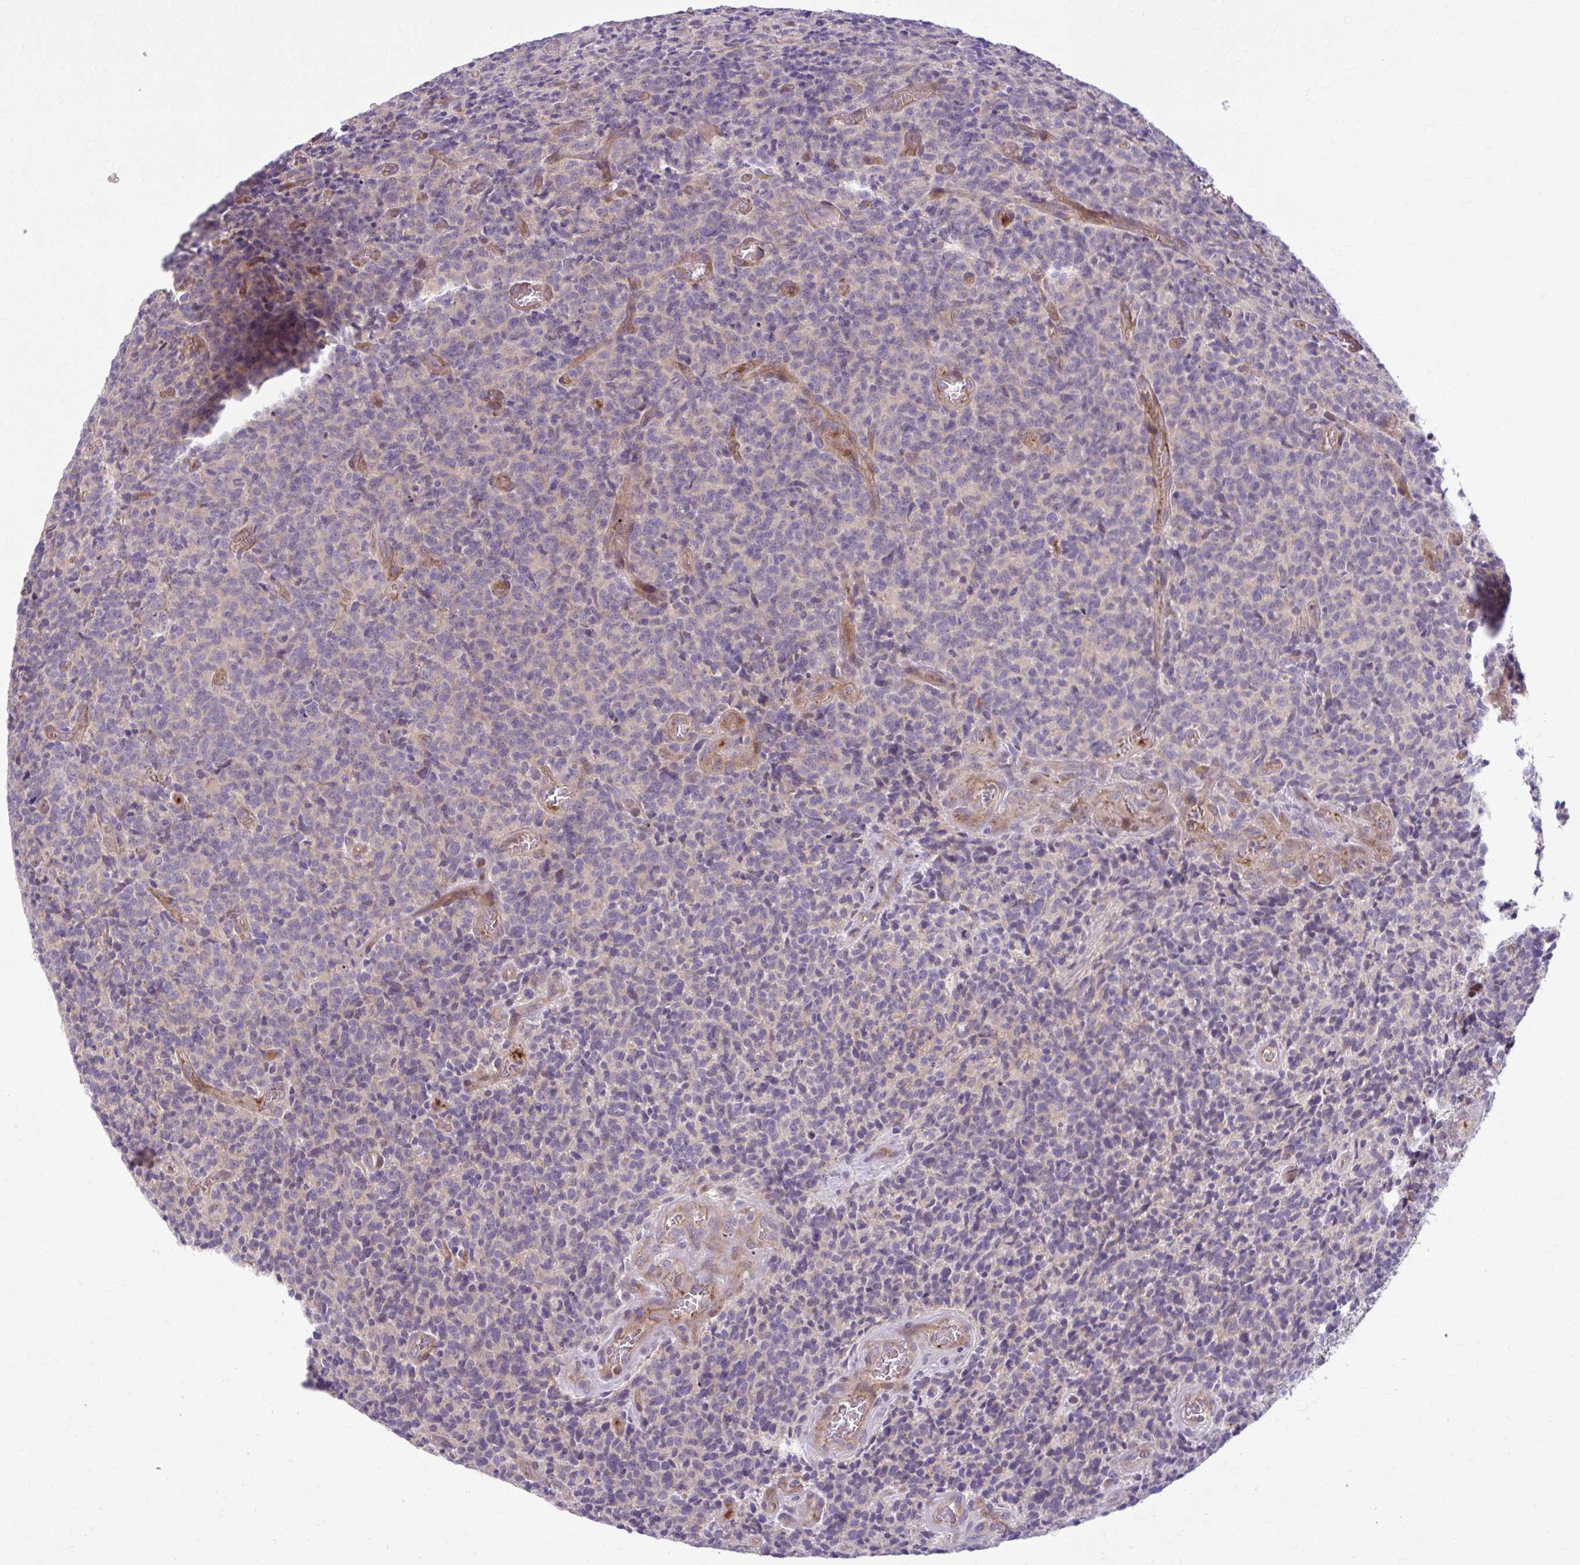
{"staining": {"intensity": "negative", "quantity": "none", "location": "none"}, "tissue": "glioma", "cell_type": "Tumor cells", "image_type": "cancer", "snomed": [{"axis": "morphology", "description": "Glioma, malignant, High grade"}, {"axis": "topography", "description": "Brain"}], "caption": "DAB immunohistochemical staining of malignant high-grade glioma displays no significant expression in tumor cells.", "gene": "SNF8", "patient": {"sex": "male", "age": 76}}